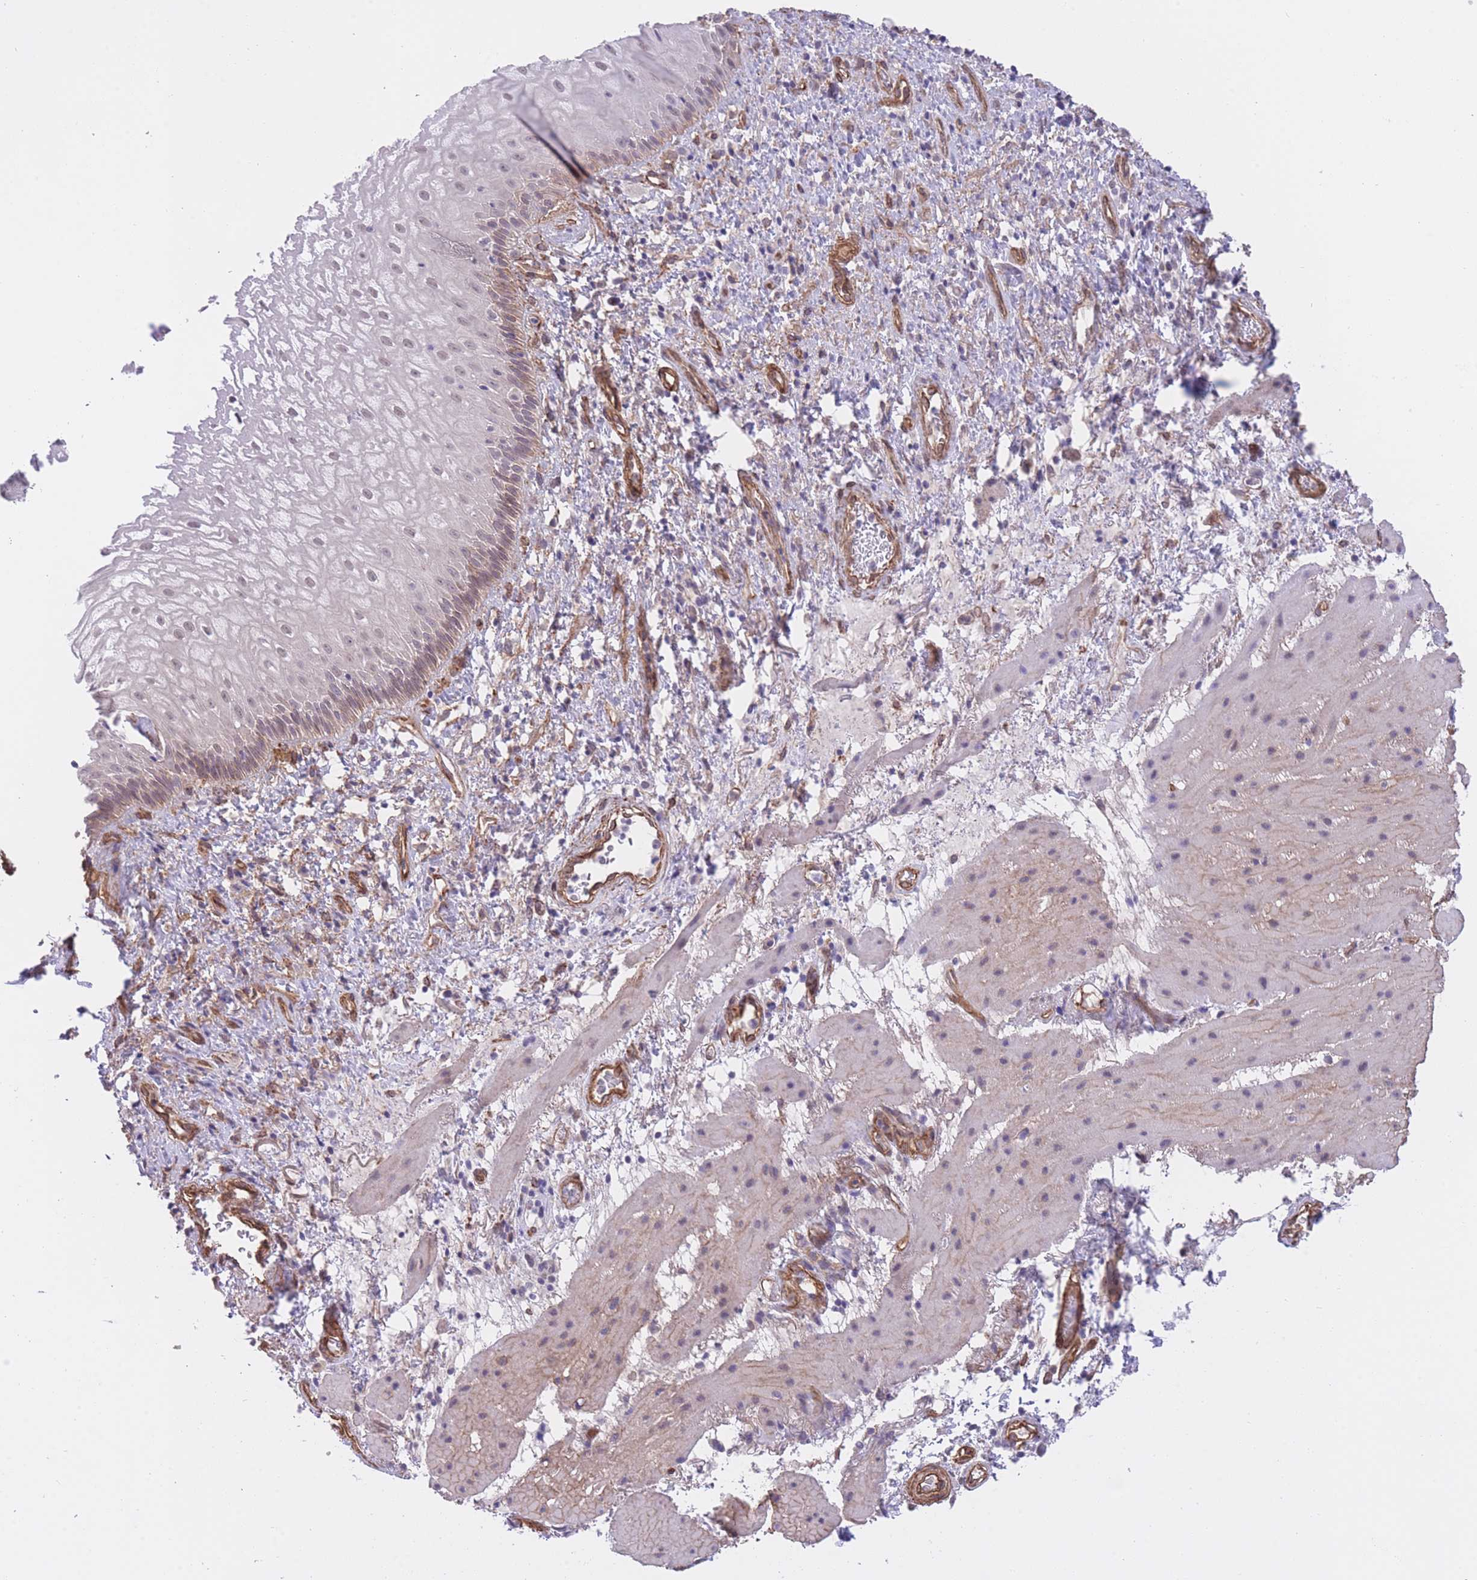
{"staining": {"intensity": "weak", "quantity": "25%-75%", "location": "cytoplasmic/membranous,nuclear"}, "tissue": "esophagus", "cell_type": "Squamous epithelial cells", "image_type": "normal", "snomed": [{"axis": "morphology", "description": "Normal tissue, NOS"}, {"axis": "topography", "description": "Esophagus"}], "caption": "DAB (3,3'-diaminobenzidine) immunohistochemical staining of unremarkable esophagus reveals weak cytoplasmic/membranous,nuclear protein positivity in approximately 25%-75% of squamous epithelial cells. The staining was performed using DAB (3,3'-diaminobenzidine), with brown indicating positive protein expression. Nuclei are stained blue with hematoxylin.", "gene": "QTRT1", "patient": {"sex": "female", "age": 75}}